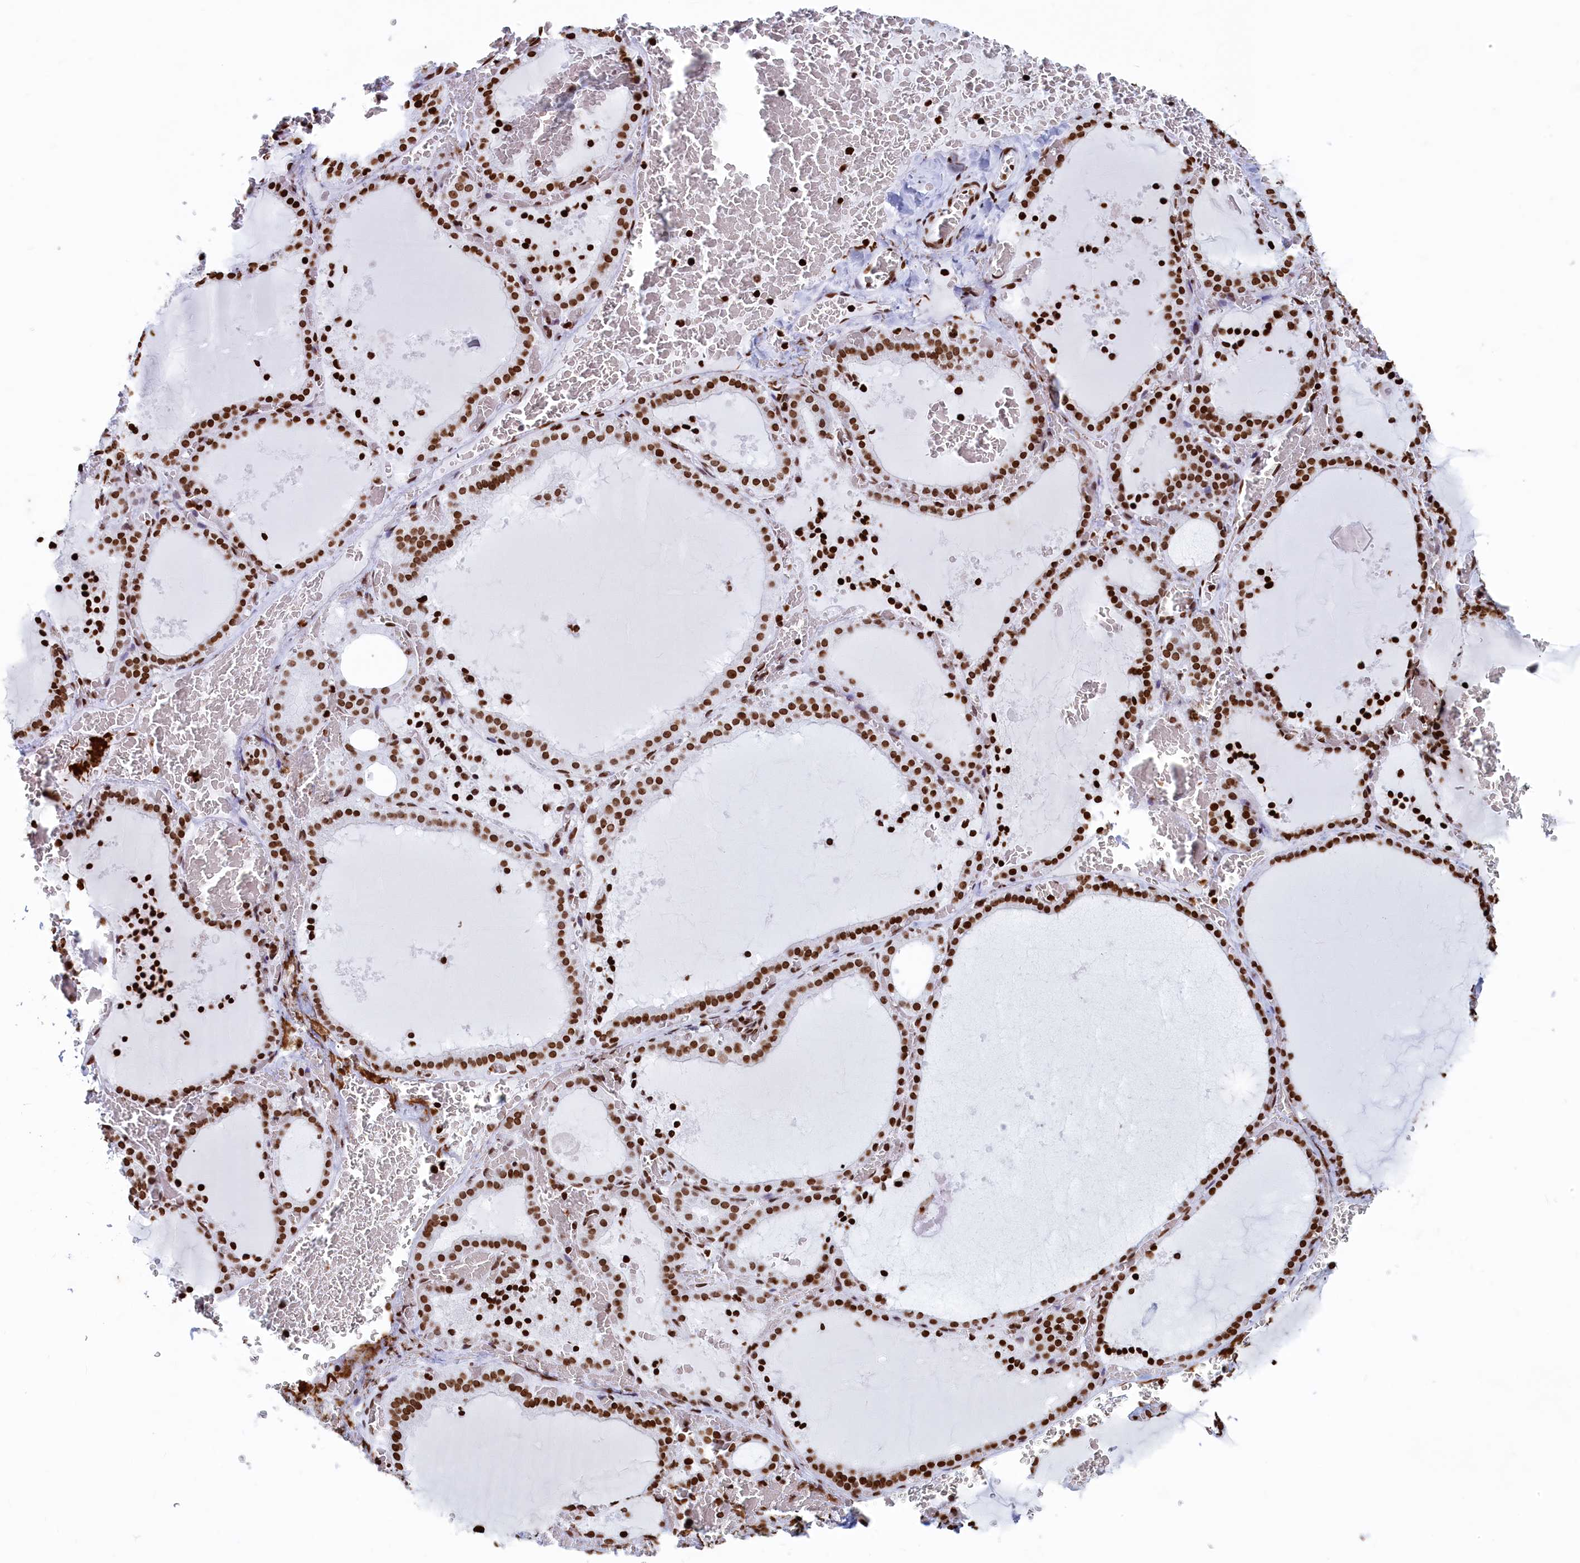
{"staining": {"intensity": "strong", "quantity": ">75%", "location": "nuclear"}, "tissue": "thyroid gland", "cell_type": "Glandular cells", "image_type": "normal", "snomed": [{"axis": "morphology", "description": "Normal tissue, NOS"}, {"axis": "topography", "description": "Thyroid gland"}], "caption": "This is a histology image of immunohistochemistry (IHC) staining of normal thyroid gland, which shows strong staining in the nuclear of glandular cells.", "gene": "APOBEC3A", "patient": {"sex": "female", "age": 39}}